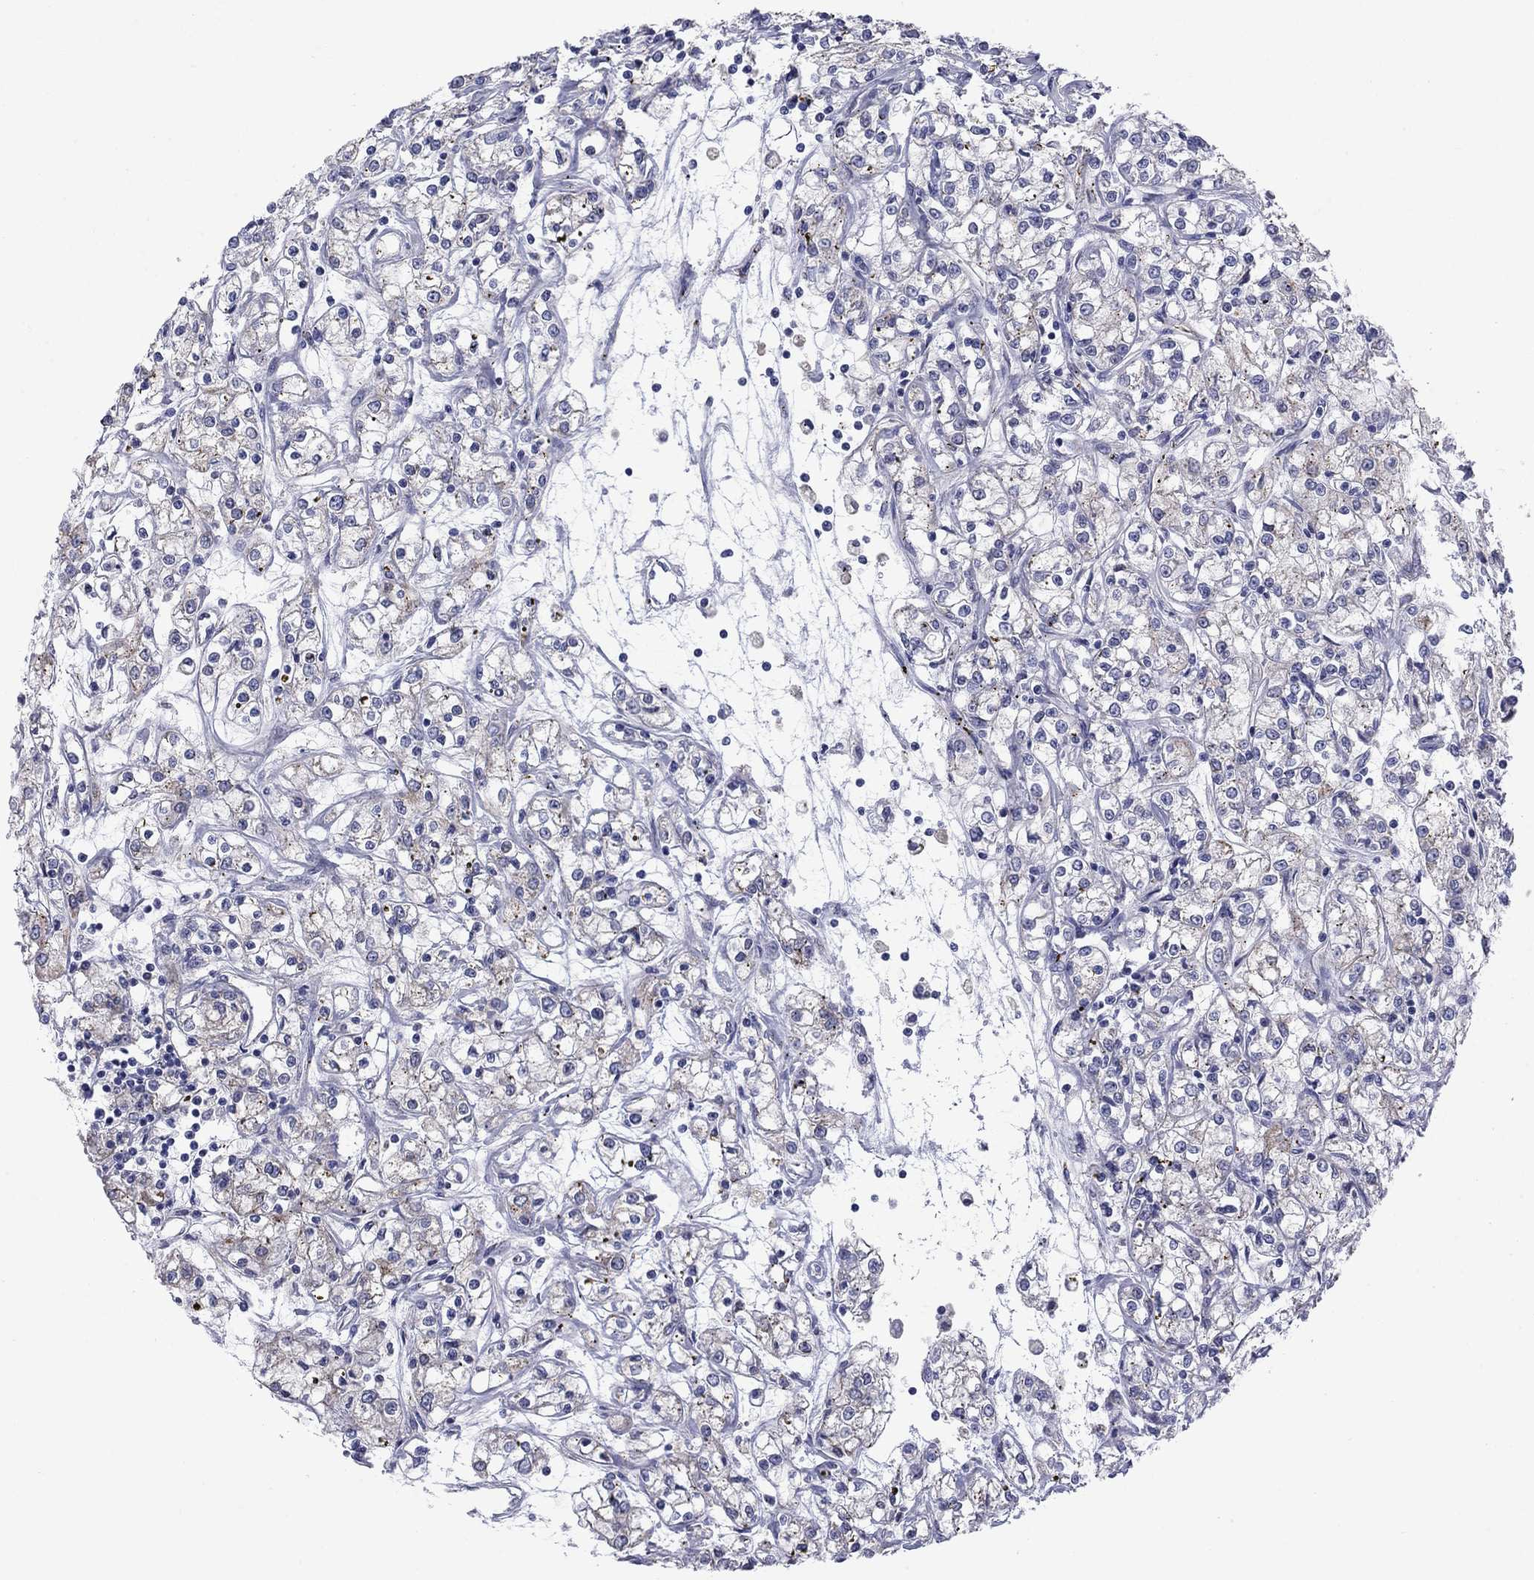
{"staining": {"intensity": "negative", "quantity": "none", "location": "none"}, "tissue": "renal cancer", "cell_type": "Tumor cells", "image_type": "cancer", "snomed": [{"axis": "morphology", "description": "Adenocarcinoma, NOS"}, {"axis": "topography", "description": "Kidney"}], "caption": "Human renal adenocarcinoma stained for a protein using IHC reveals no positivity in tumor cells.", "gene": "TMPRSS11A", "patient": {"sex": "female", "age": 59}}